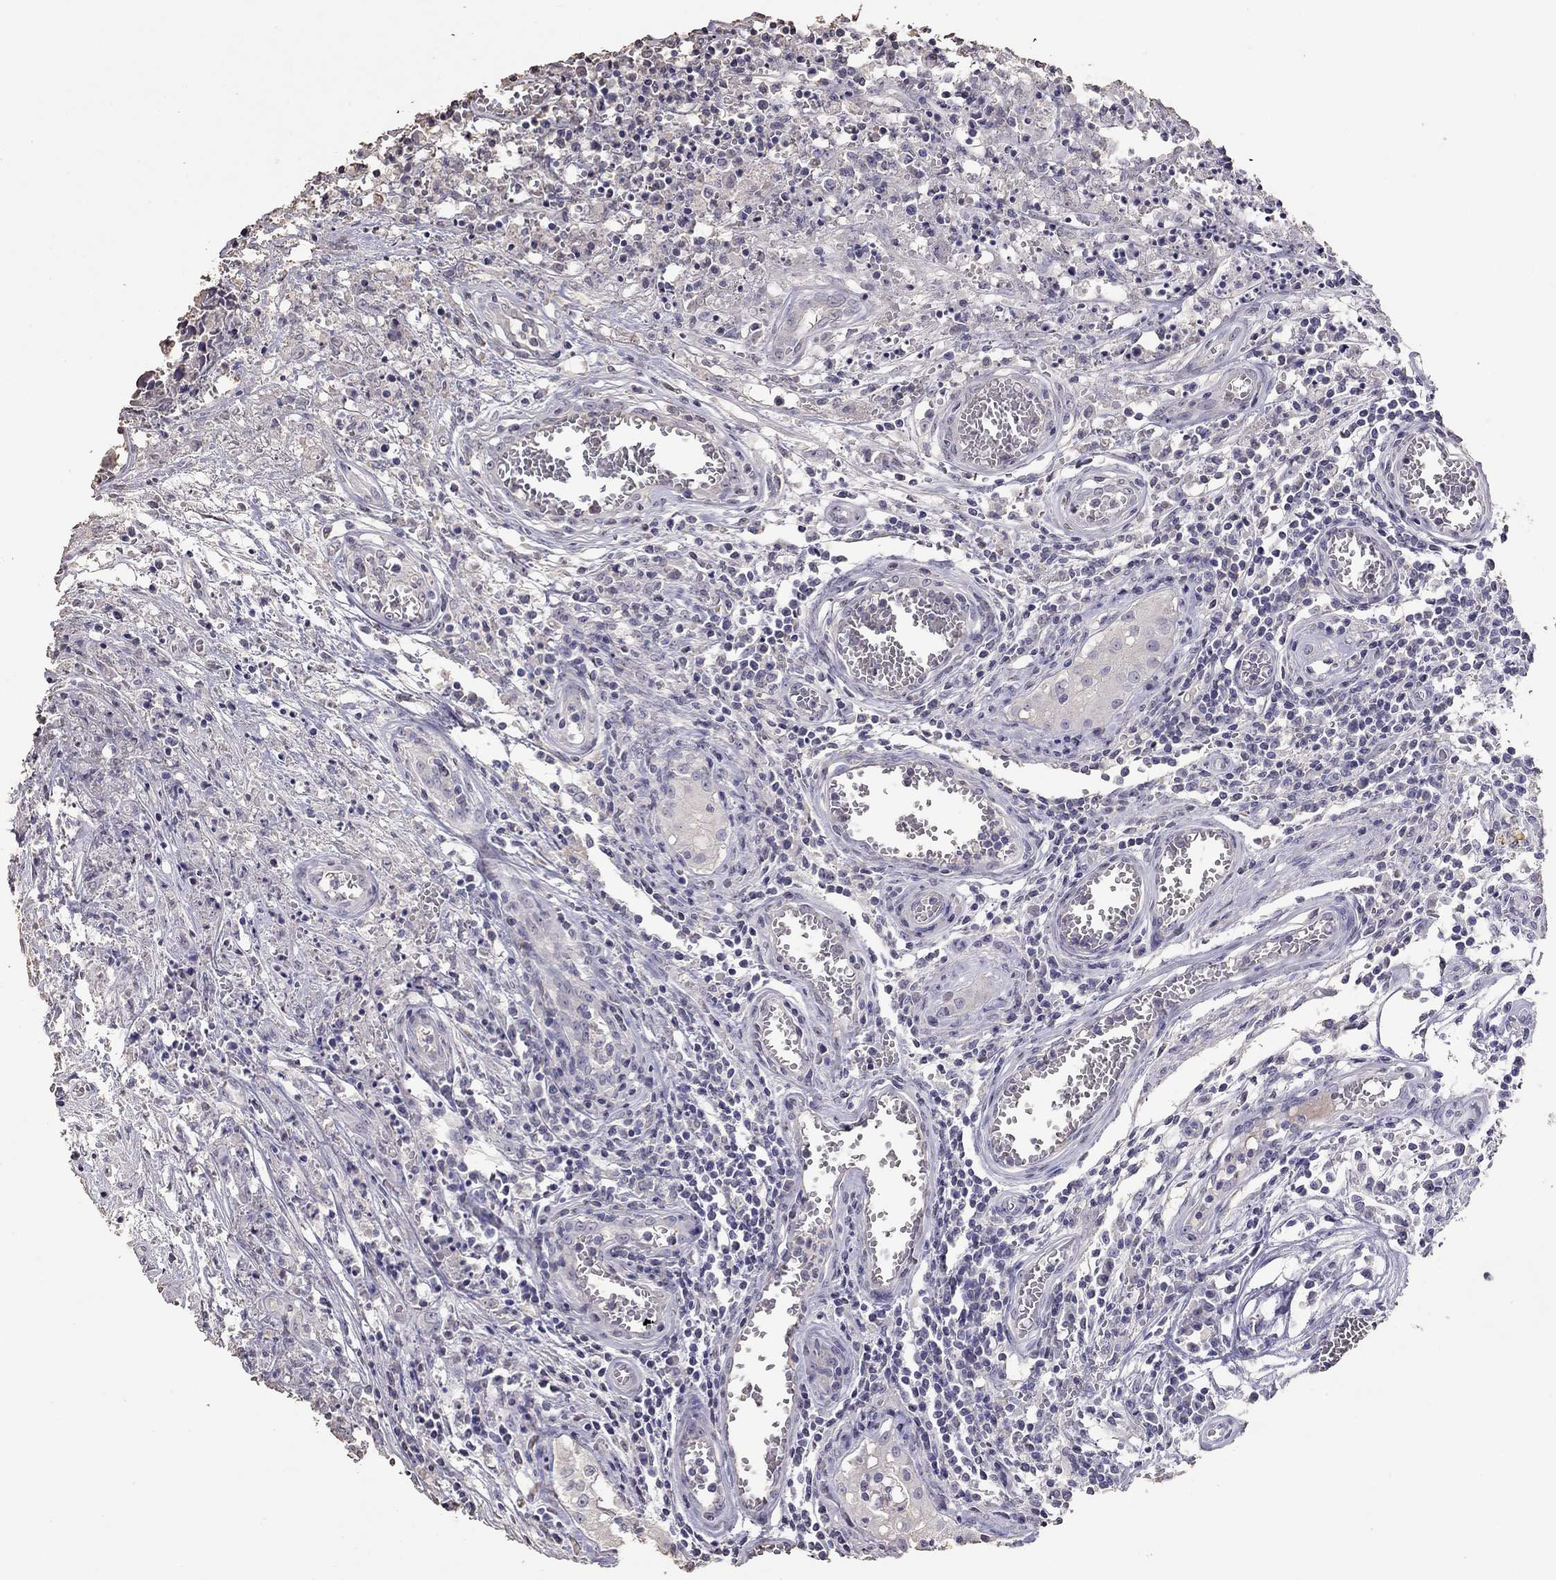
{"staining": {"intensity": "negative", "quantity": "none", "location": "none"}, "tissue": "testis cancer", "cell_type": "Tumor cells", "image_type": "cancer", "snomed": [{"axis": "morphology", "description": "Carcinoma, Embryonal, NOS"}, {"axis": "topography", "description": "Testis"}], "caption": "Tumor cells show no significant protein staining in testis cancer. (Brightfield microscopy of DAB (3,3'-diaminobenzidine) immunohistochemistry (IHC) at high magnification).", "gene": "SUN3", "patient": {"sex": "male", "age": 36}}